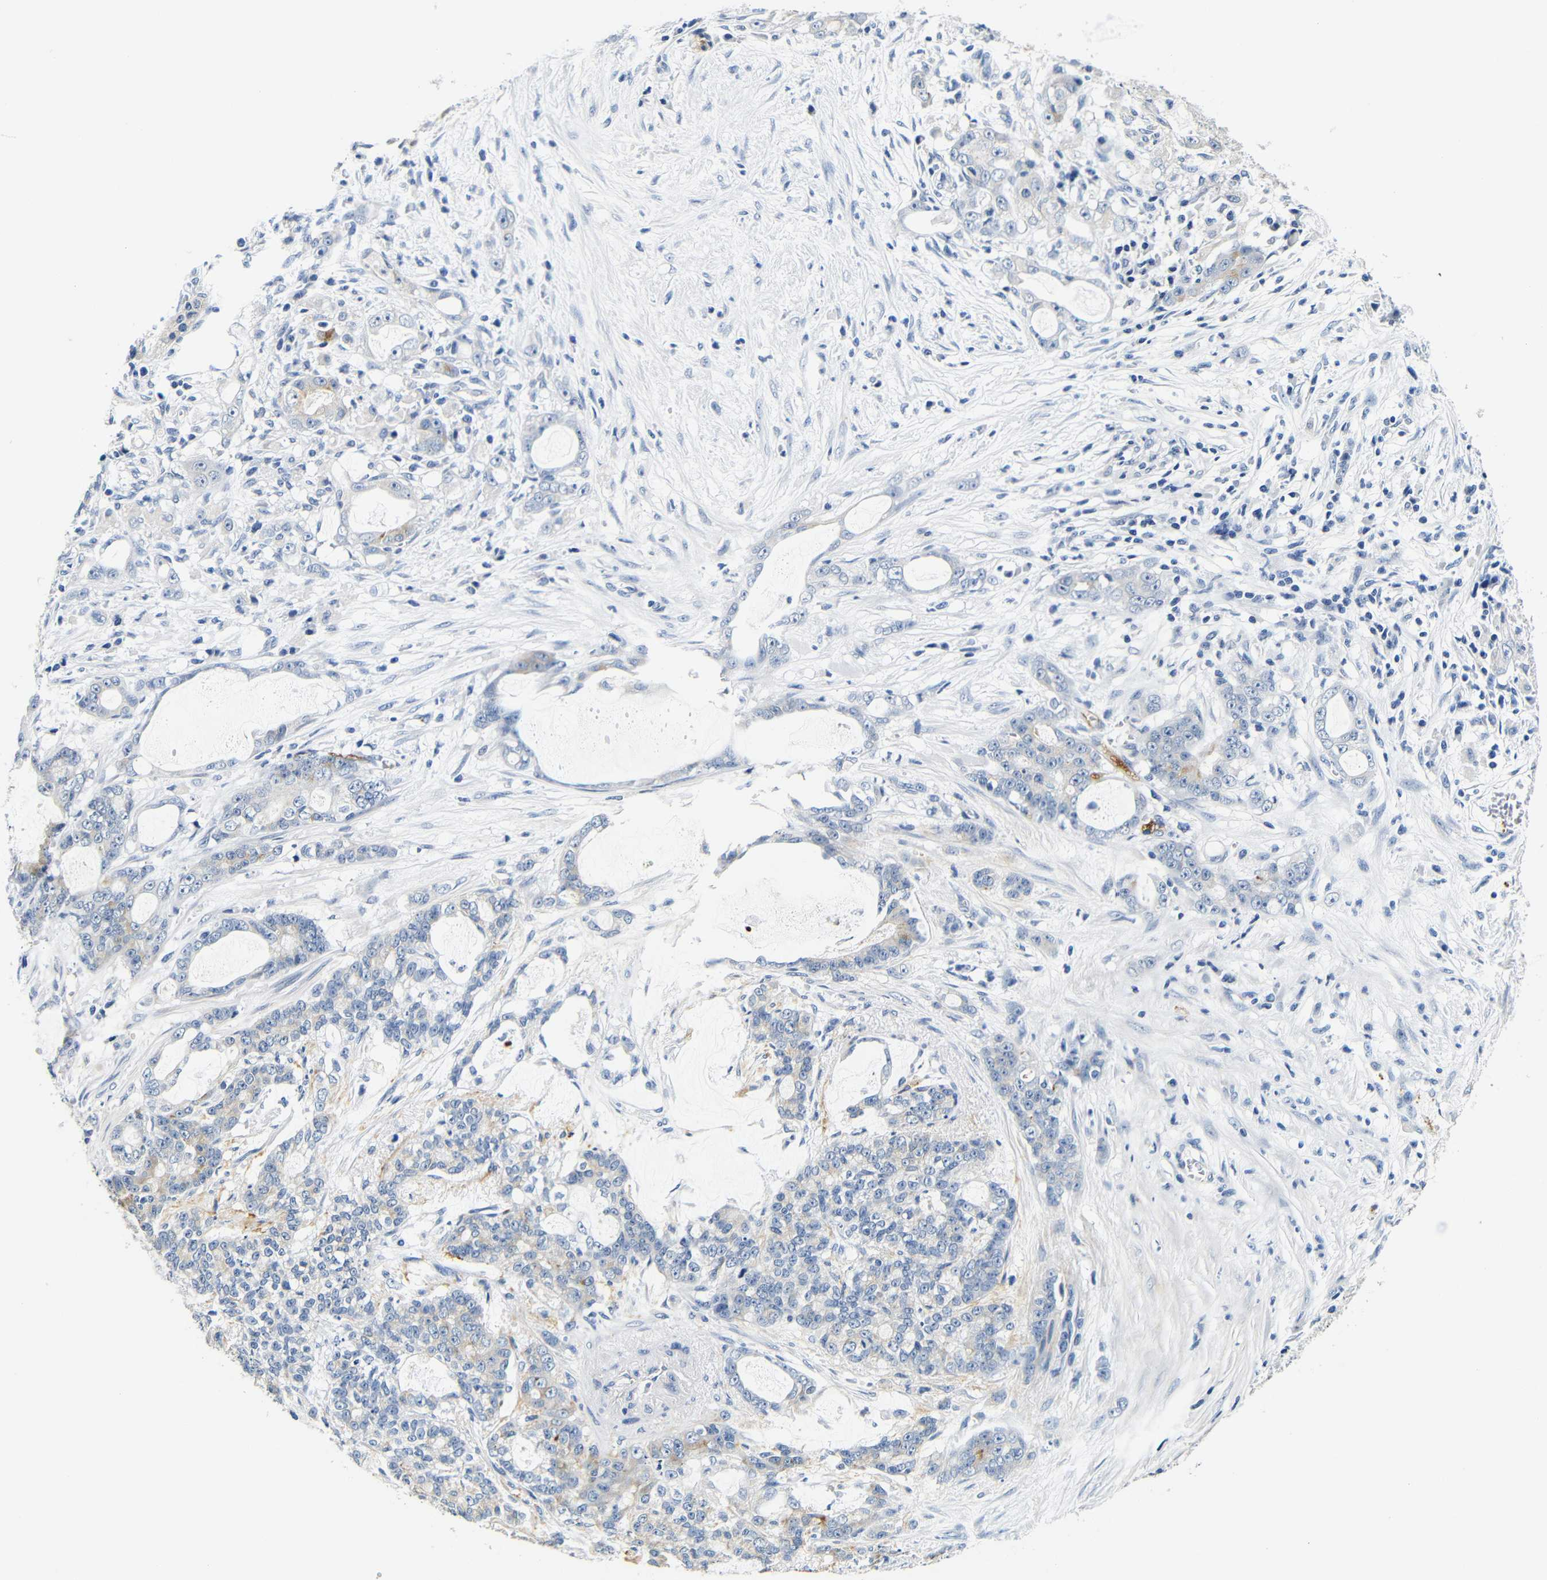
{"staining": {"intensity": "weak", "quantity": "<25%", "location": "cytoplasmic/membranous"}, "tissue": "pancreatic cancer", "cell_type": "Tumor cells", "image_type": "cancer", "snomed": [{"axis": "morphology", "description": "Adenocarcinoma, NOS"}, {"axis": "topography", "description": "Pancreas"}], "caption": "Tumor cells are negative for protein expression in human pancreatic cancer. (Brightfield microscopy of DAB (3,3'-diaminobenzidine) immunohistochemistry at high magnification).", "gene": "GP1BA", "patient": {"sex": "female", "age": 73}}